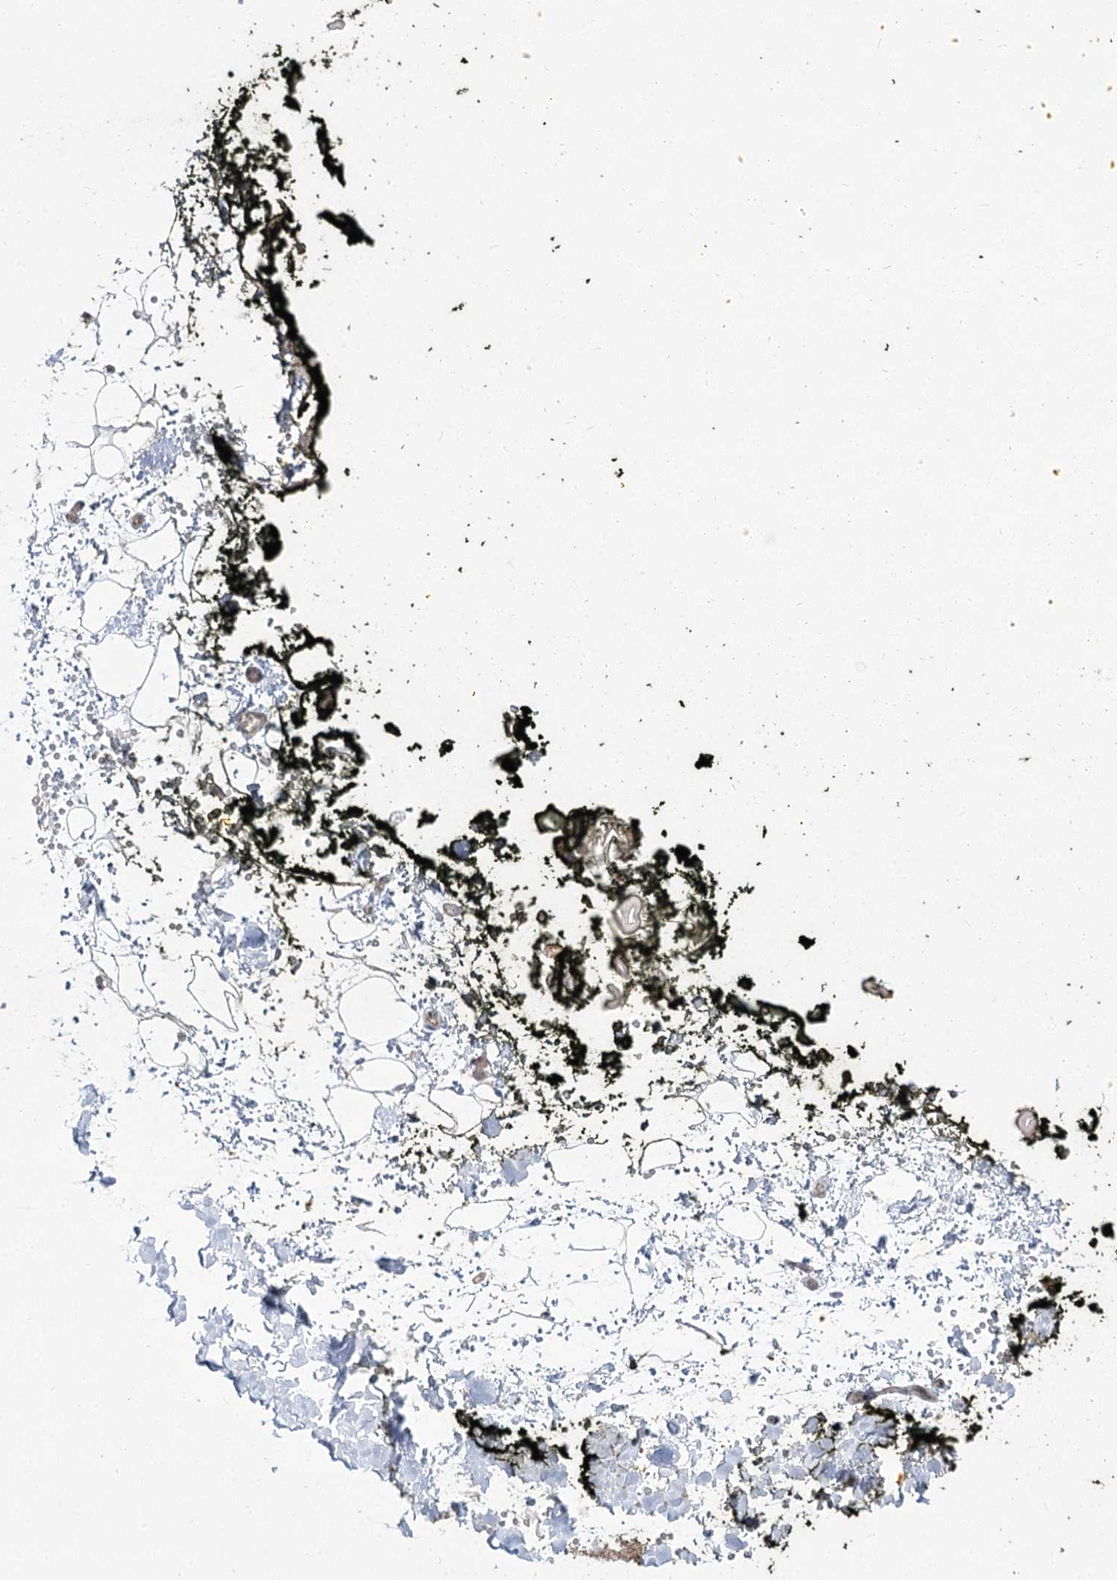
{"staining": {"intensity": "weak", "quantity": ">75%", "location": "cytoplasmic/membranous"}, "tissue": "adipose tissue", "cell_type": "Adipocytes", "image_type": "normal", "snomed": [{"axis": "morphology", "description": "Normal tissue, NOS"}, {"axis": "morphology", "description": "Adenocarcinoma, NOS"}, {"axis": "topography", "description": "Pancreas"}, {"axis": "topography", "description": "Peripheral nerve tissue"}], "caption": "Weak cytoplasmic/membranous expression for a protein is present in about >75% of adipocytes of unremarkable adipose tissue using immunohistochemistry (IHC).", "gene": "CEP164", "patient": {"sex": "male", "age": 59}}